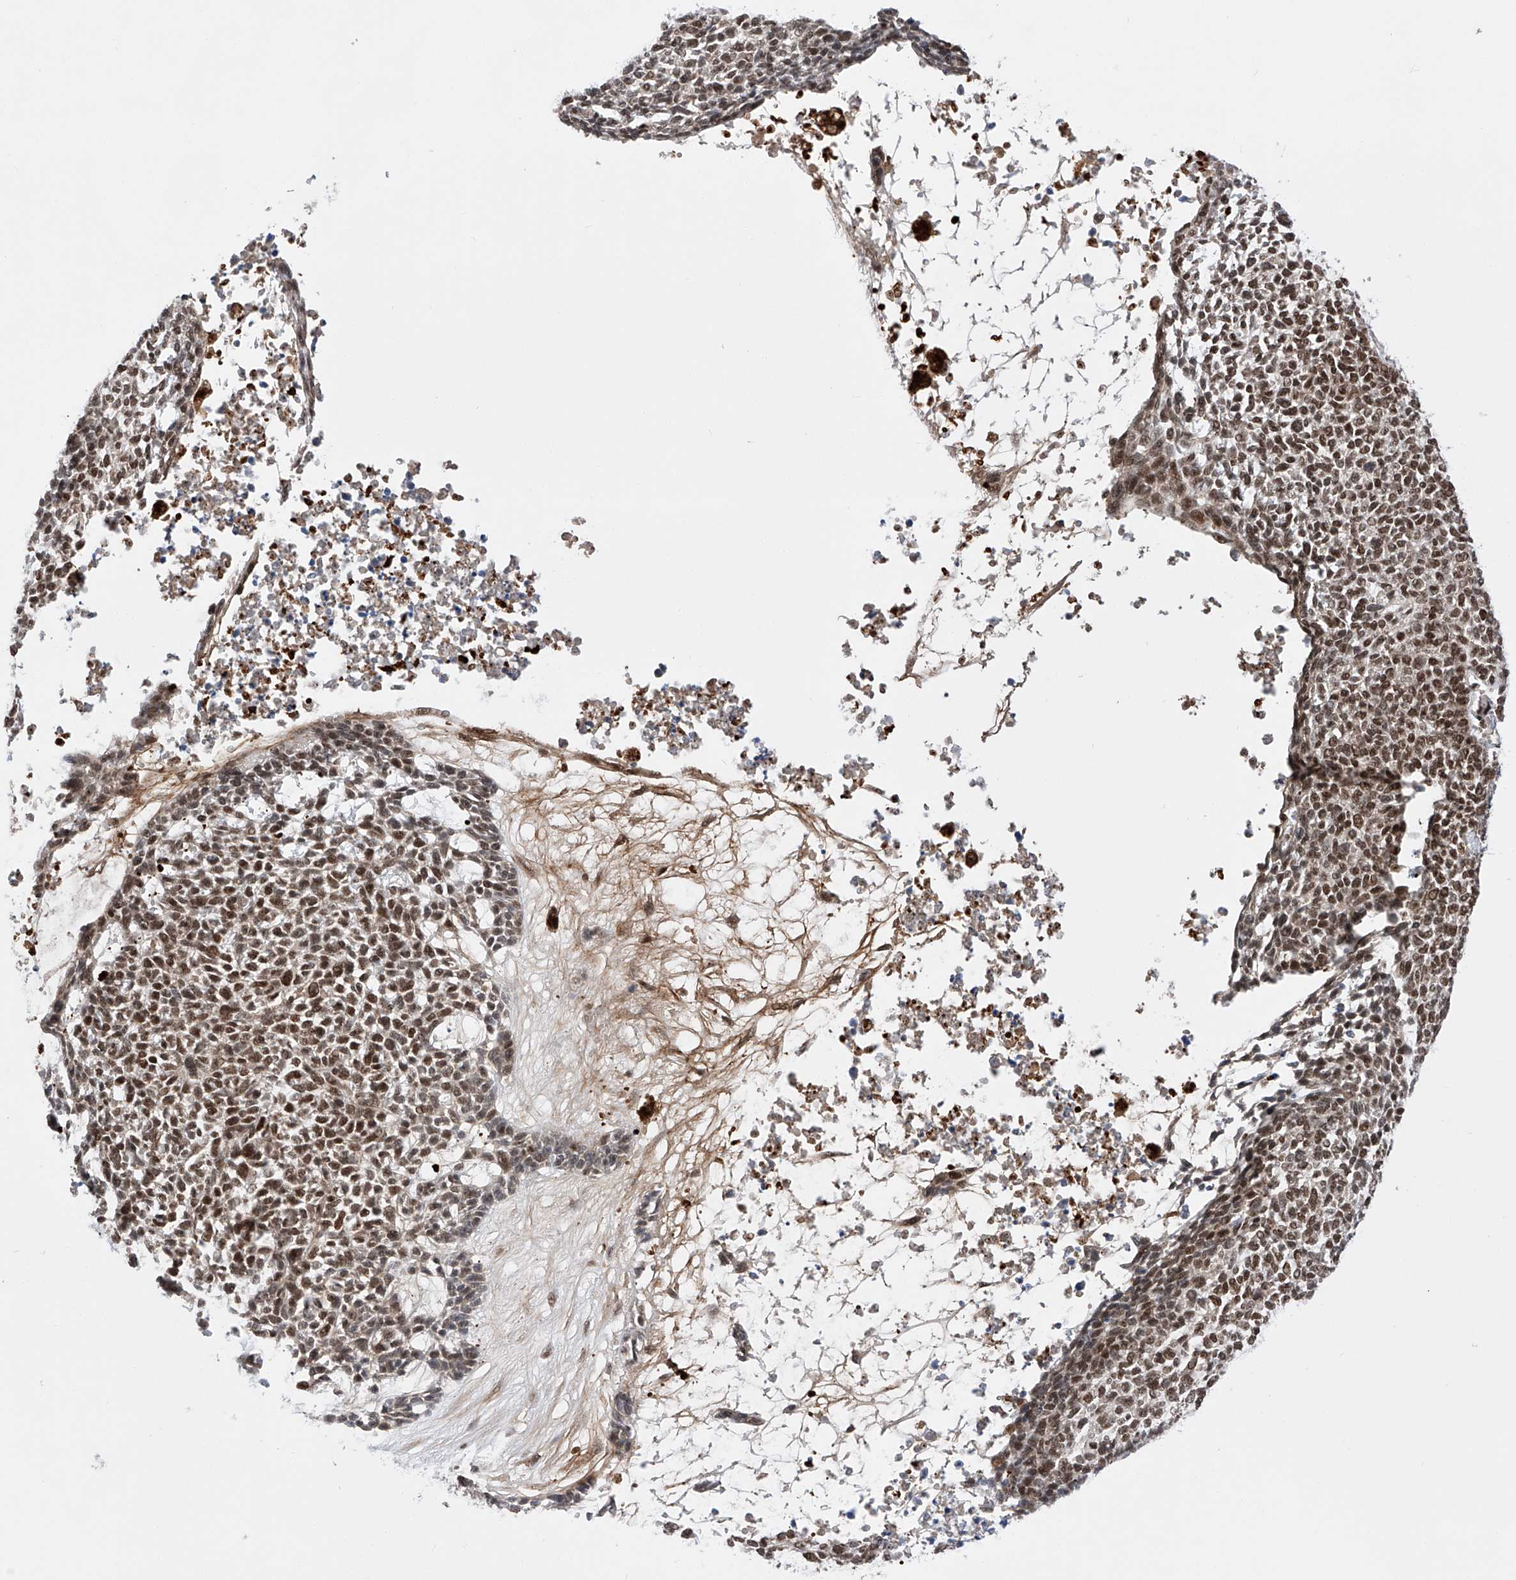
{"staining": {"intensity": "moderate", "quantity": ">75%", "location": "nuclear"}, "tissue": "skin cancer", "cell_type": "Tumor cells", "image_type": "cancer", "snomed": [{"axis": "morphology", "description": "Basal cell carcinoma"}, {"axis": "topography", "description": "Skin"}], "caption": "Immunohistochemistry micrograph of neoplastic tissue: skin basal cell carcinoma stained using immunohistochemistry (IHC) displays medium levels of moderate protein expression localized specifically in the nuclear of tumor cells, appearing as a nuclear brown color.", "gene": "ZNF280D", "patient": {"sex": "female", "age": 84}}